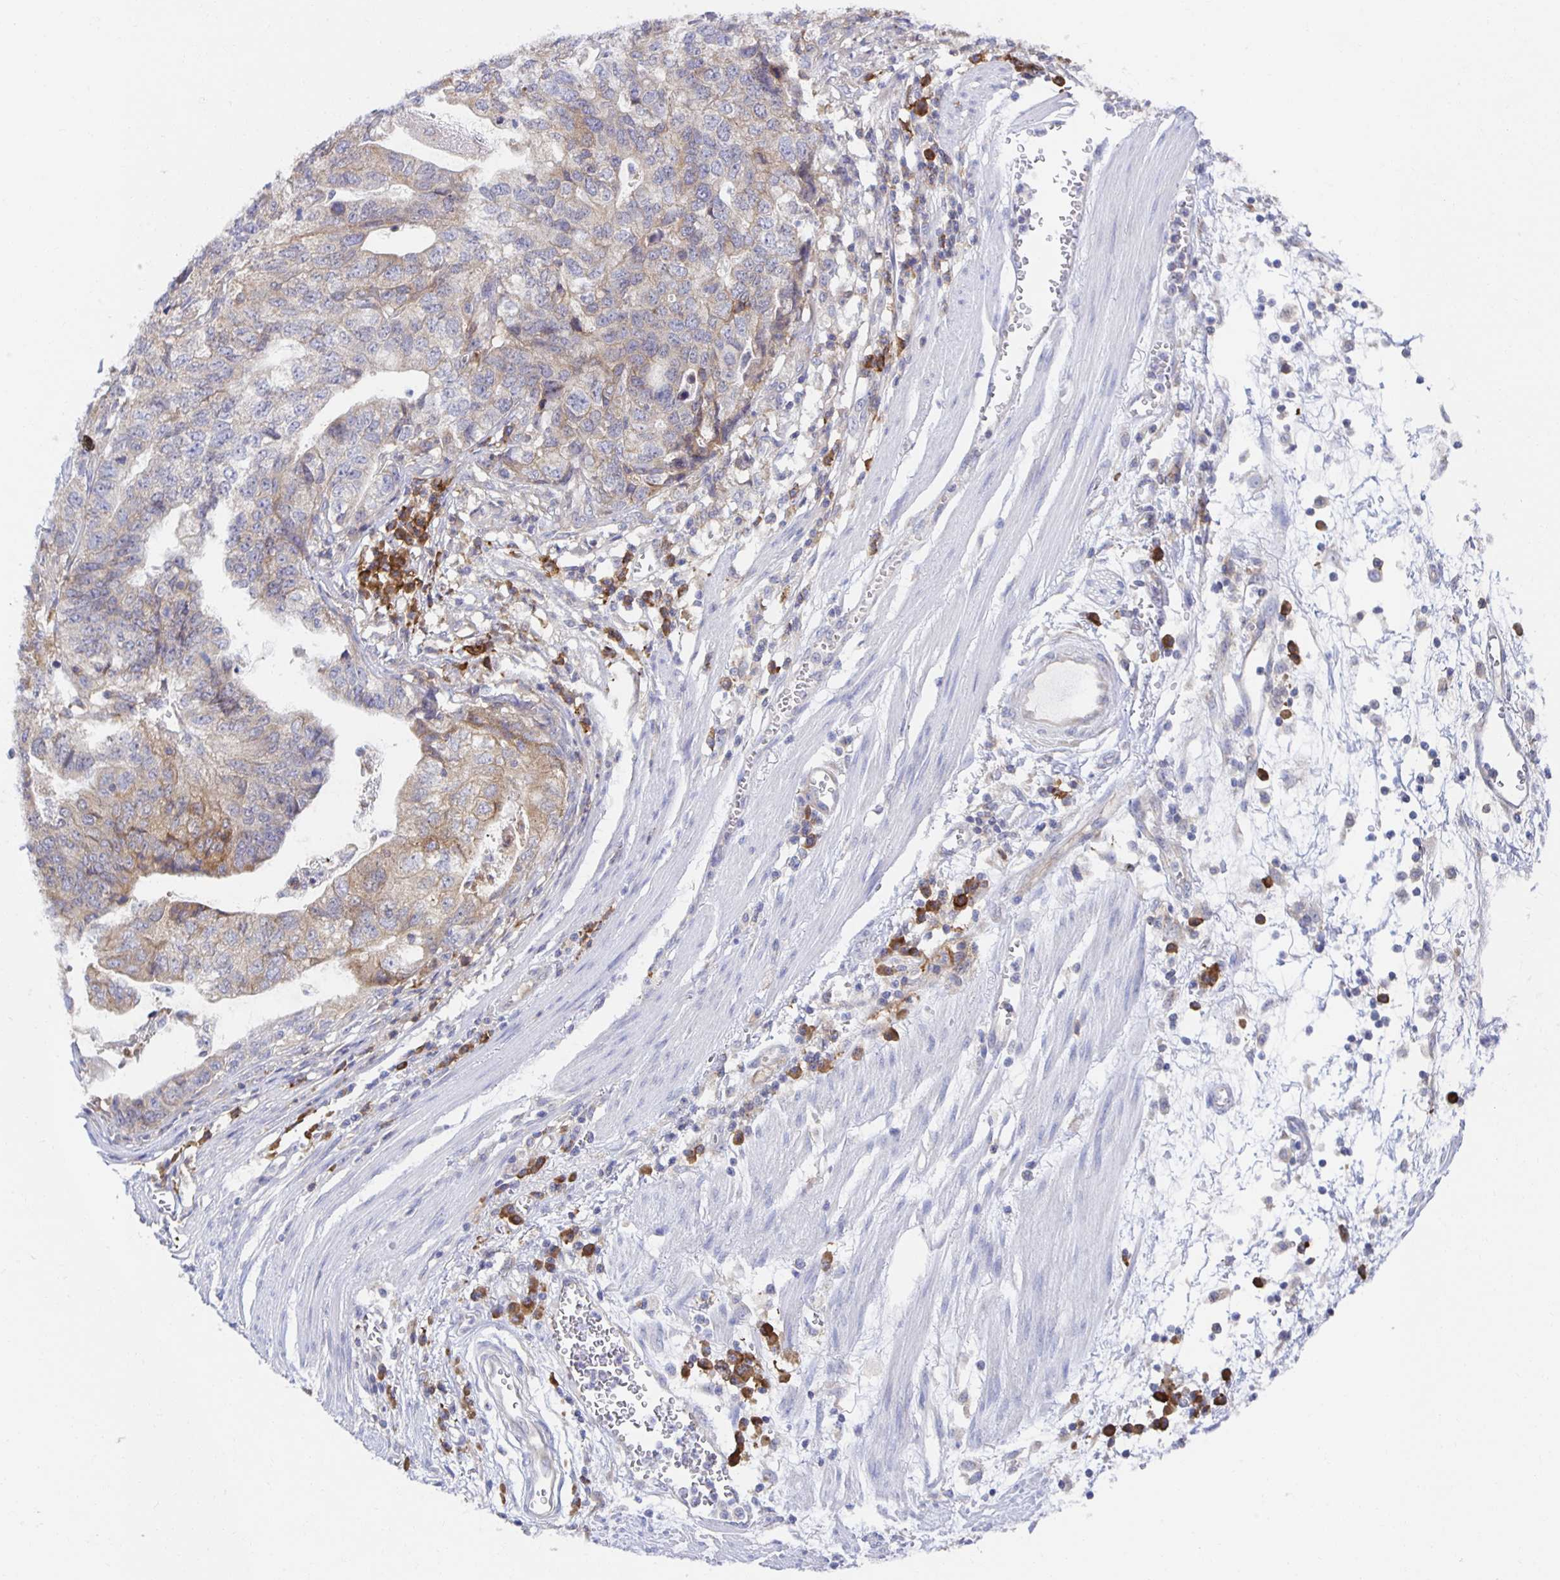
{"staining": {"intensity": "weak", "quantity": "25%-75%", "location": "cytoplasmic/membranous"}, "tissue": "stomach cancer", "cell_type": "Tumor cells", "image_type": "cancer", "snomed": [{"axis": "morphology", "description": "Adenocarcinoma, NOS"}, {"axis": "topography", "description": "Stomach, upper"}], "caption": "The immunohistochemical stain shows weak cytoplasmic/membranous expression in tumor cells of stomach adenocarcinoma tissue.", "gene": "BAD", "patient": {"sex": "female", "age": 67}}